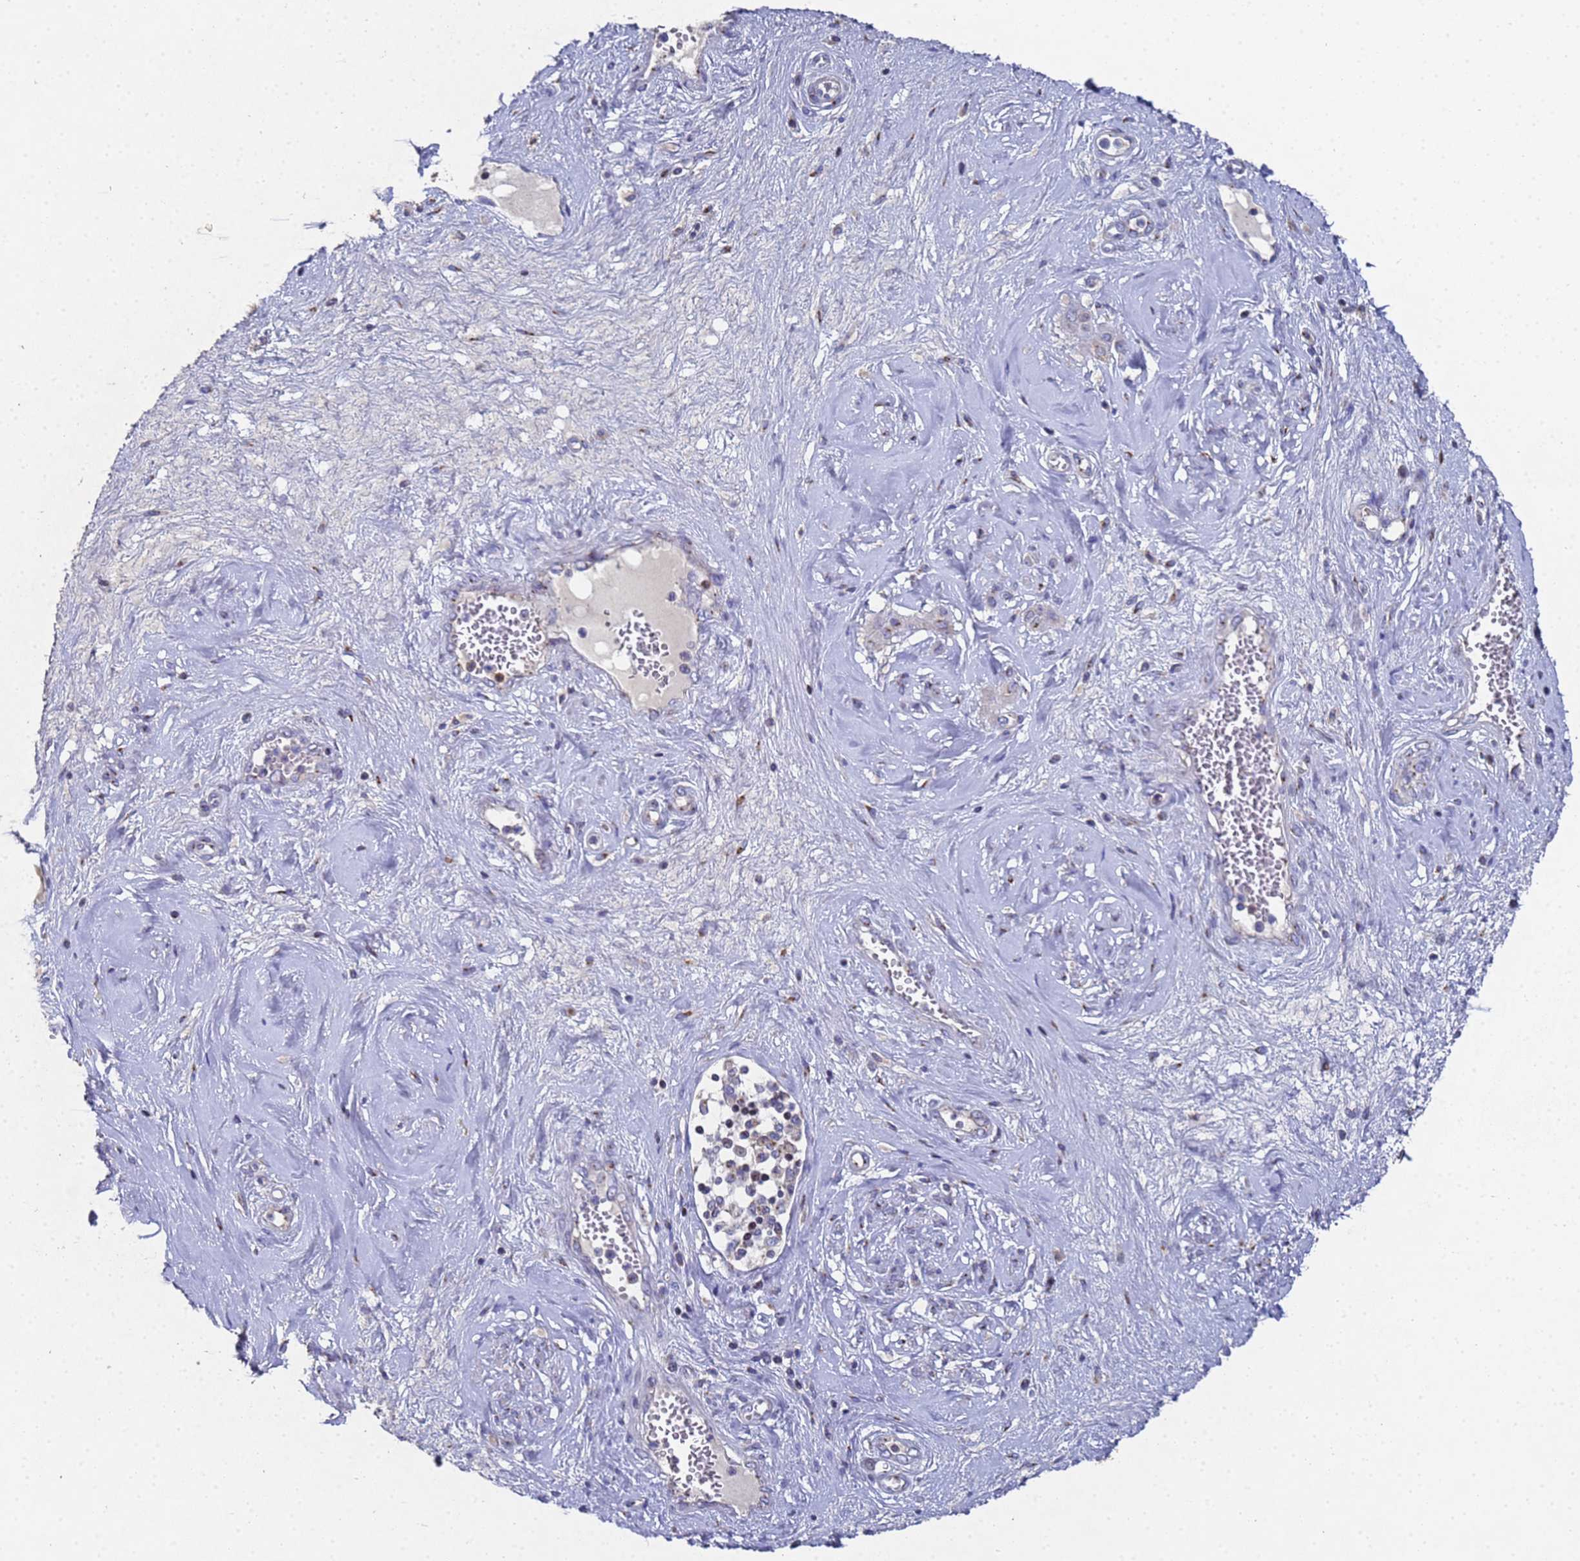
{"staining": {"intensity": "moderate", "quantity": ">75%", "location": "cytoplasmic/membranous"}, "tissue": "cervical cancer", "cell_type": "Tumor cells", "image_type": "cancer", "snomed": [{"axis": "morphology", "description": "Adenocarcinoma, NOS"}, {"axis": "topography", "description": "Cervix"}], "caption": "Moderate cytoplasmic/membranous expression is identified in about >75% of tumor cells in adenocarcinoma (cervical).", "gene": "NSUN6", "patient": {"sex": "female", "age": 44}}